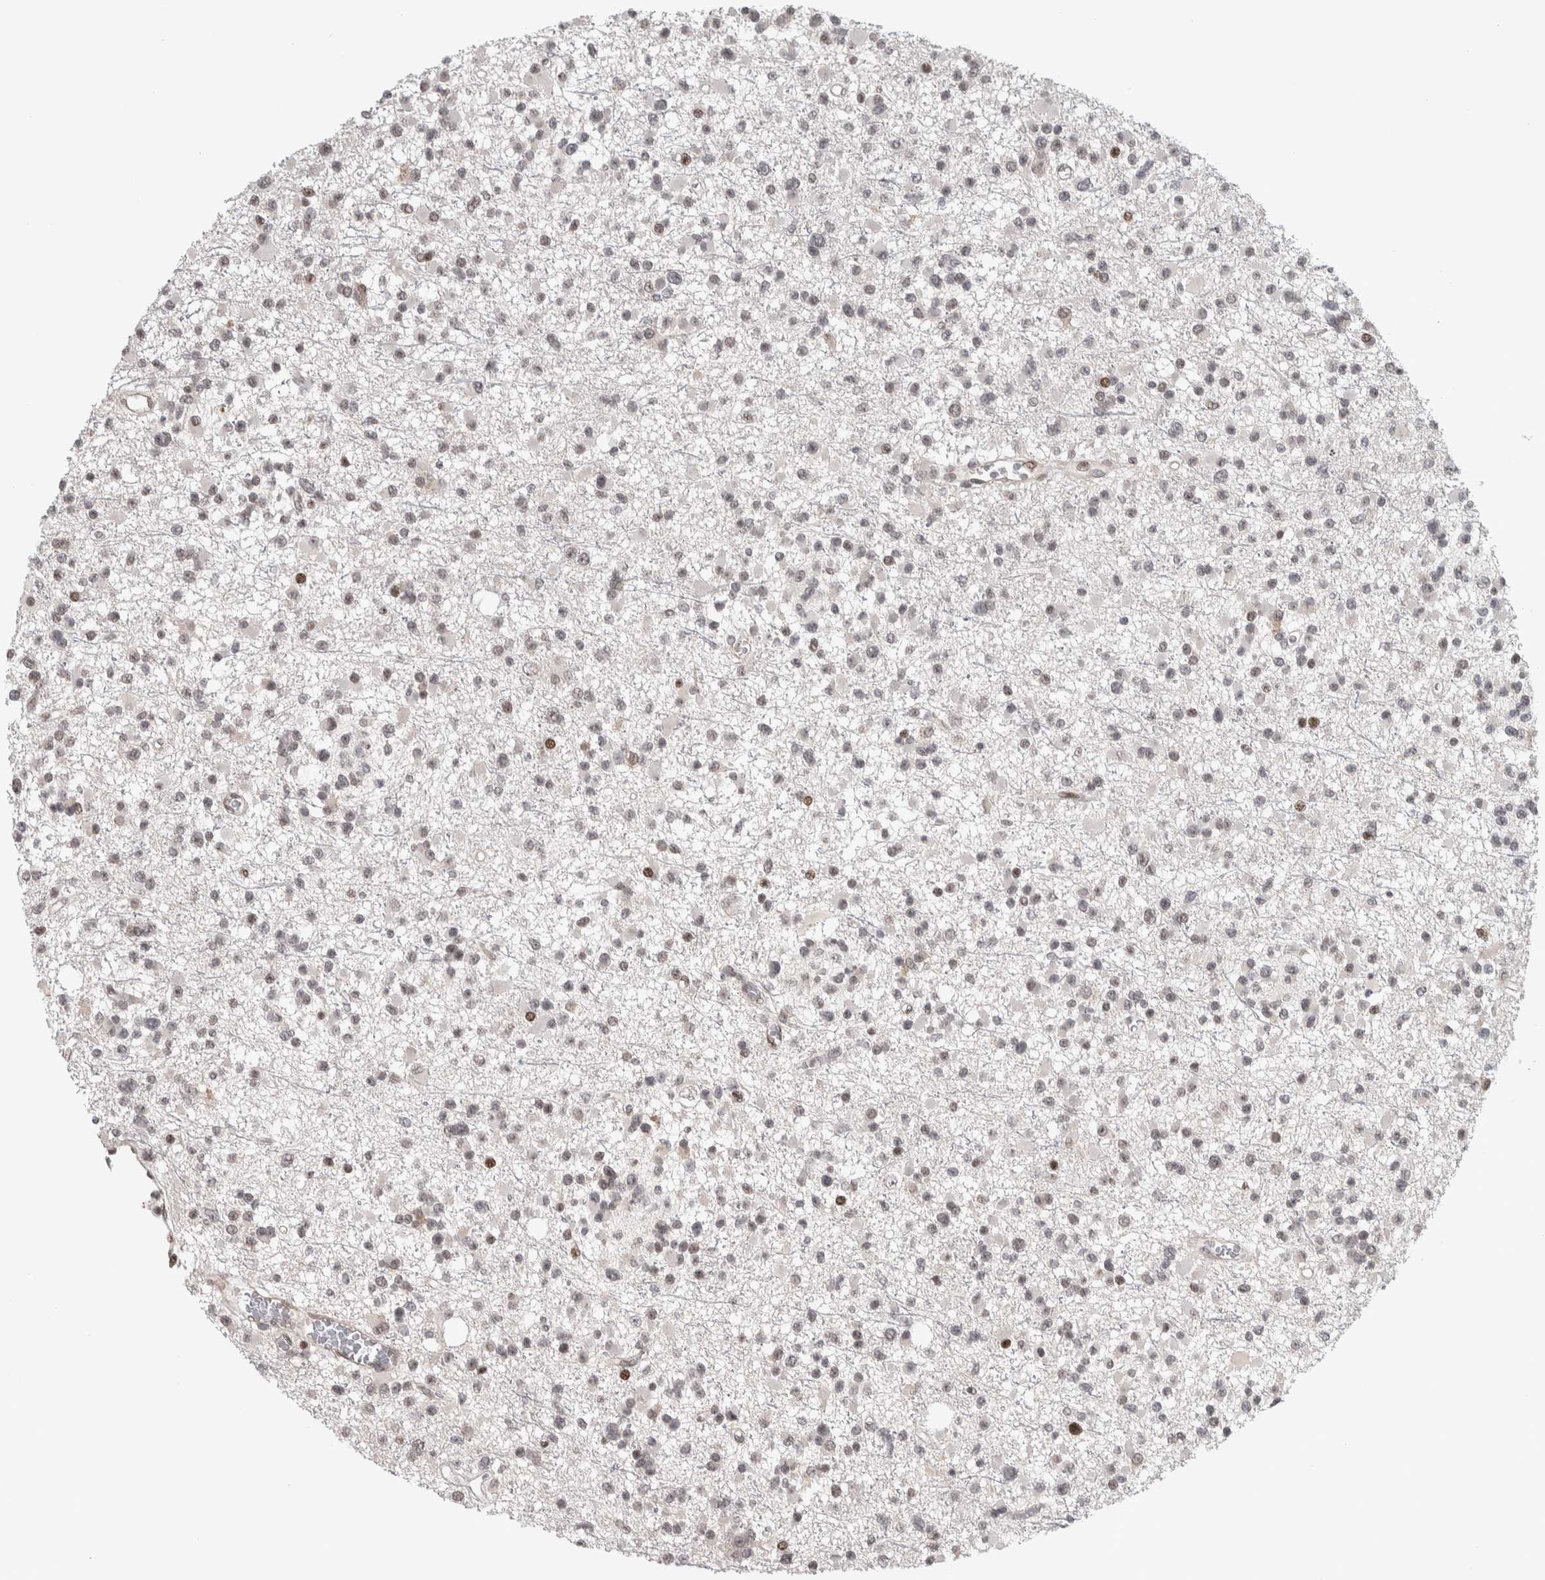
{"staining": {"intensity": "weak", "quantity": "25%-75%", "location": "nuclear"}, "tissue": "glioma", "cell_type": "Tumor cells", "image_type": "cancer", "snomed": [{"axis": "morphology", "description": "Glioma, malignant, Low grade"}, {"axis": "topography", "description": "Brain"}], "caption": "Tumor cells show weak nuclear expression in about 25%-75% of cells in malignant glioma (low-grade).", "gene": "ZSCAN21", "patient": {"sex": "female", "age": 22}}